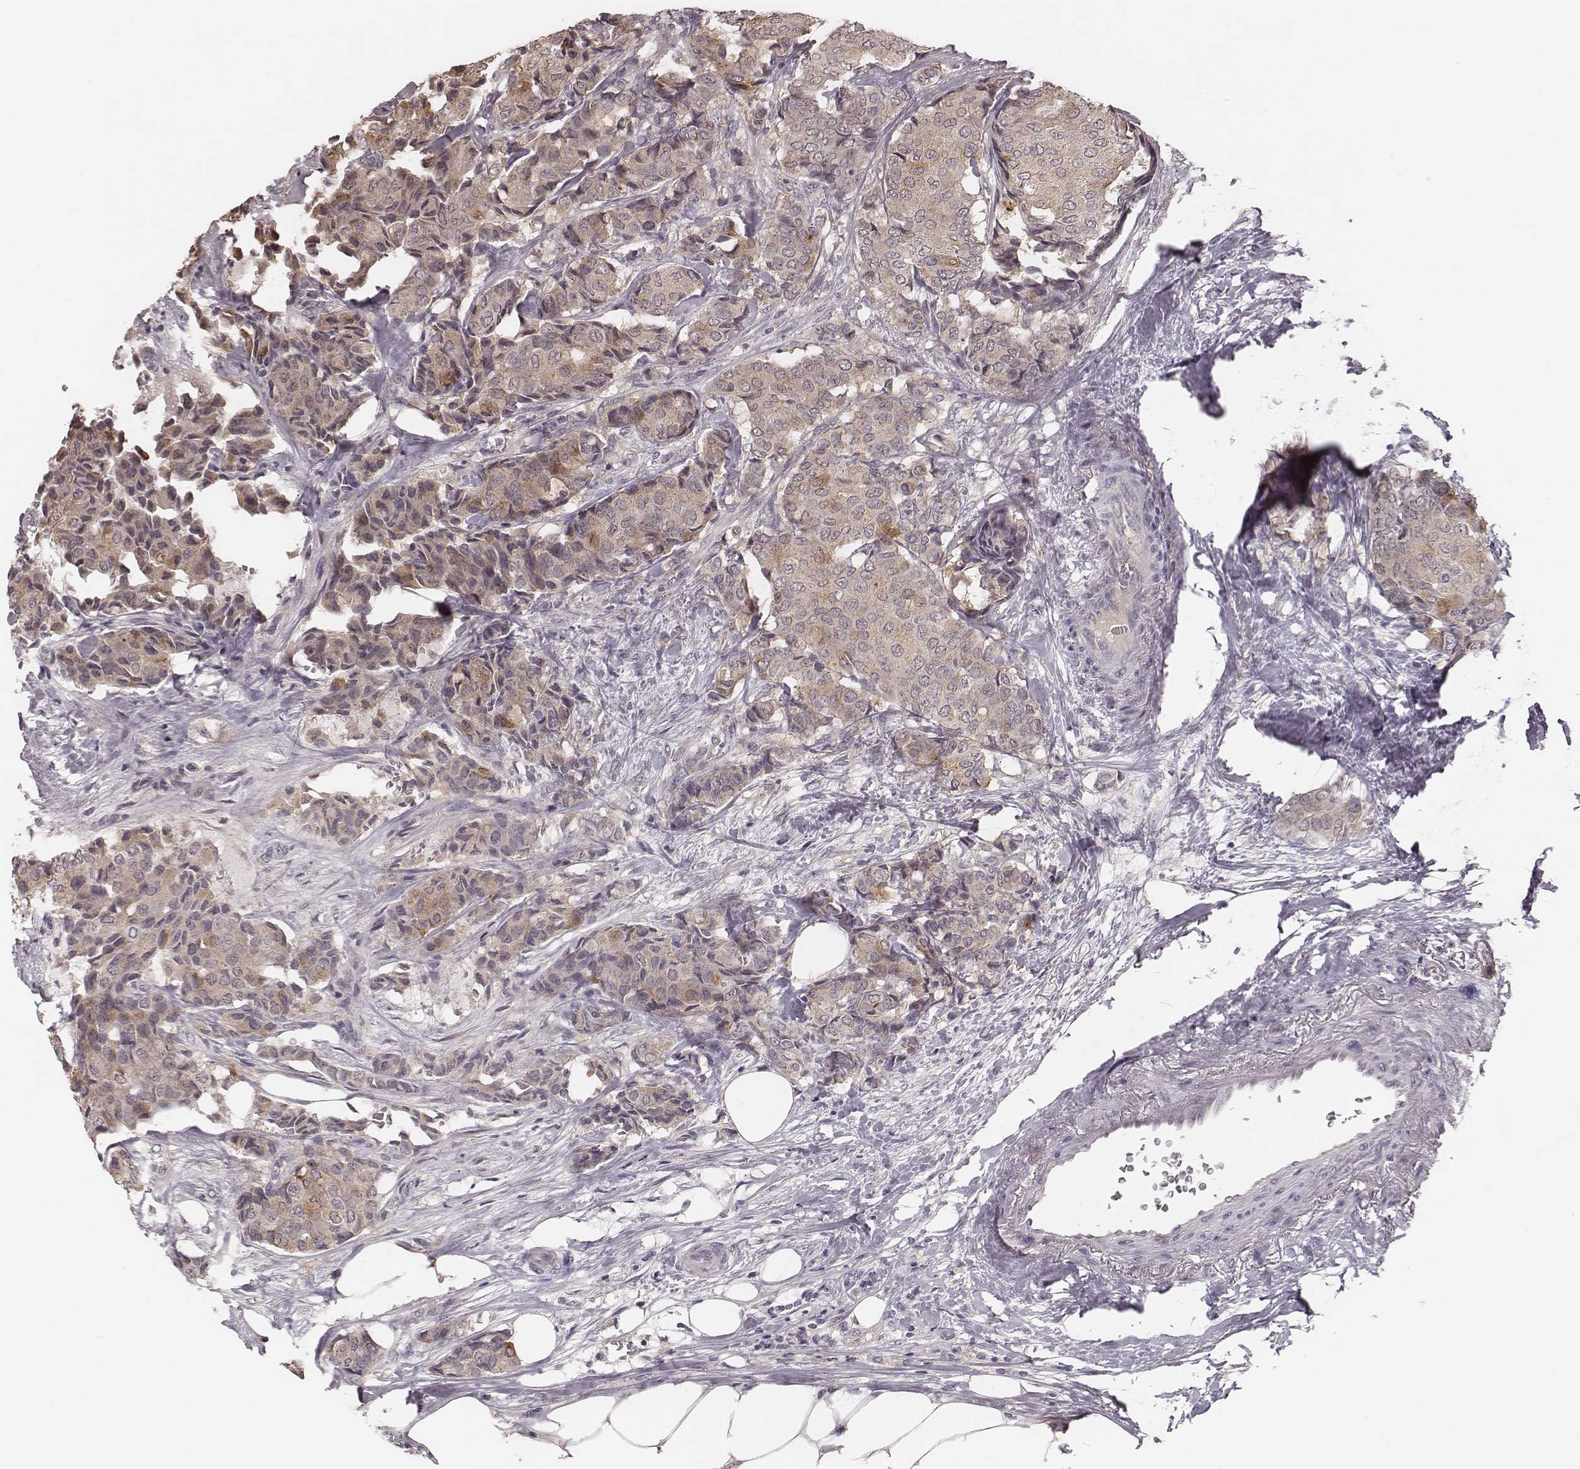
{"staining": {"intensity": "moderate", "quantity": "25%-75%", "location": "cytoplasmic/membranous"}, "tissue": "breast cancer", "cell_type": "Tumor cells", "image_type": "cancer", "snomed": [{"axis": "morphology", "description": "Duct carcinoma"}, {"axis": "topography", "description": "Breast"}], "caption": "Moderate cytoplasmic/membranous expression is appreciated in approximately 25%-75% of tumor cells in breast cancer.", "gene": "P2RX5", "patient": {"sex": "female", "age": 75}}